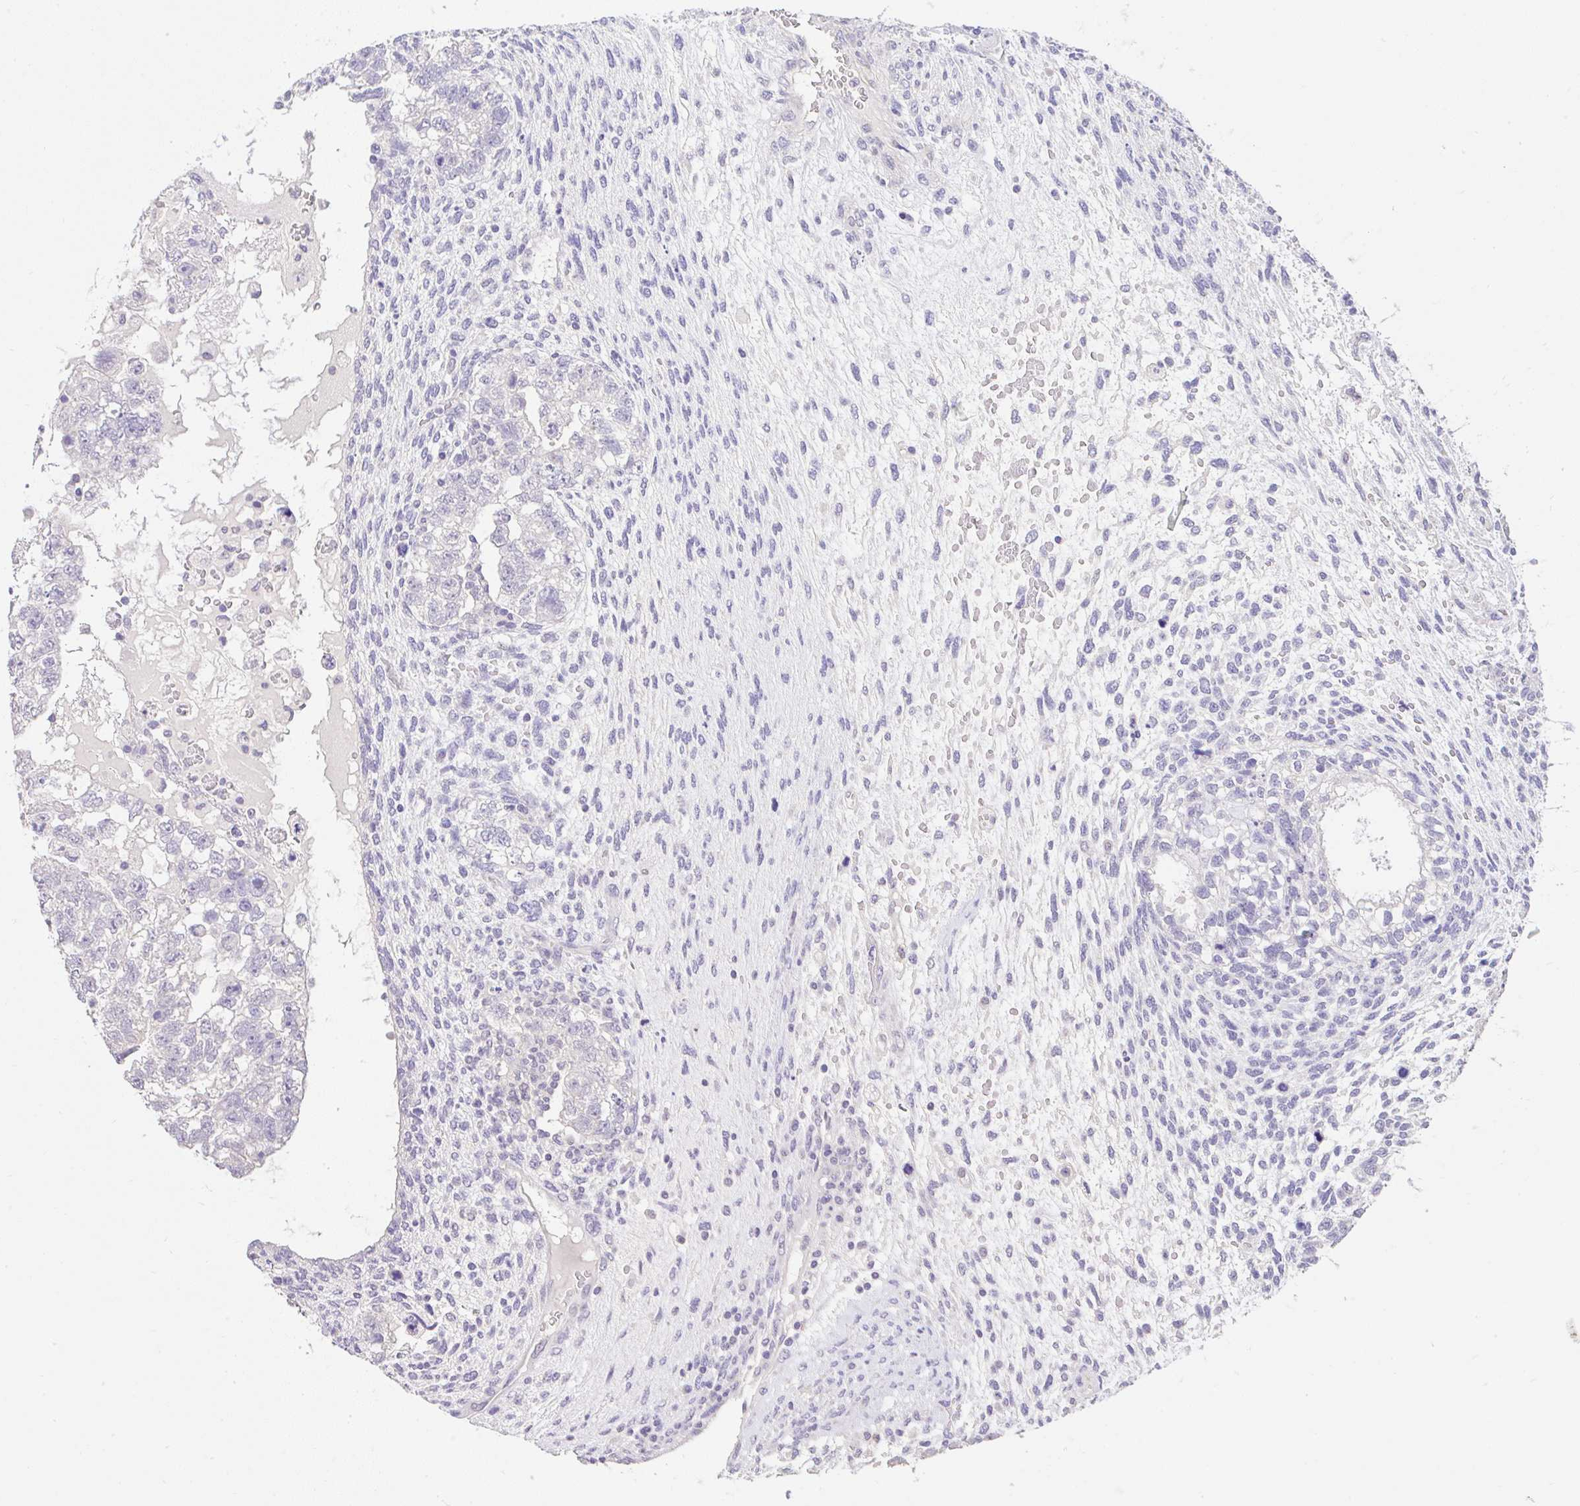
{"staining": {"intensity": "negative", "quantity": "none", "location": "none"}, "tissue": "testis cancer", "cell_type": "Tumor cells", "image_type": "cancer", "snomed": [{"axis": "morphology", "description": "Normal tissue, NOS"}, {"axis": "morphology", "description": "Carcinoma, Embryonal, NOS"}, {"axis": "topography", "description": "Testis"}], "caption": "This is a micrograph of immunohistochemistry staining of testis cancer (embryonal carcinoma), which shows no staining in tumor cells.", "gene": "CTU1", "patient": {"sex": "male", "age": 36}}